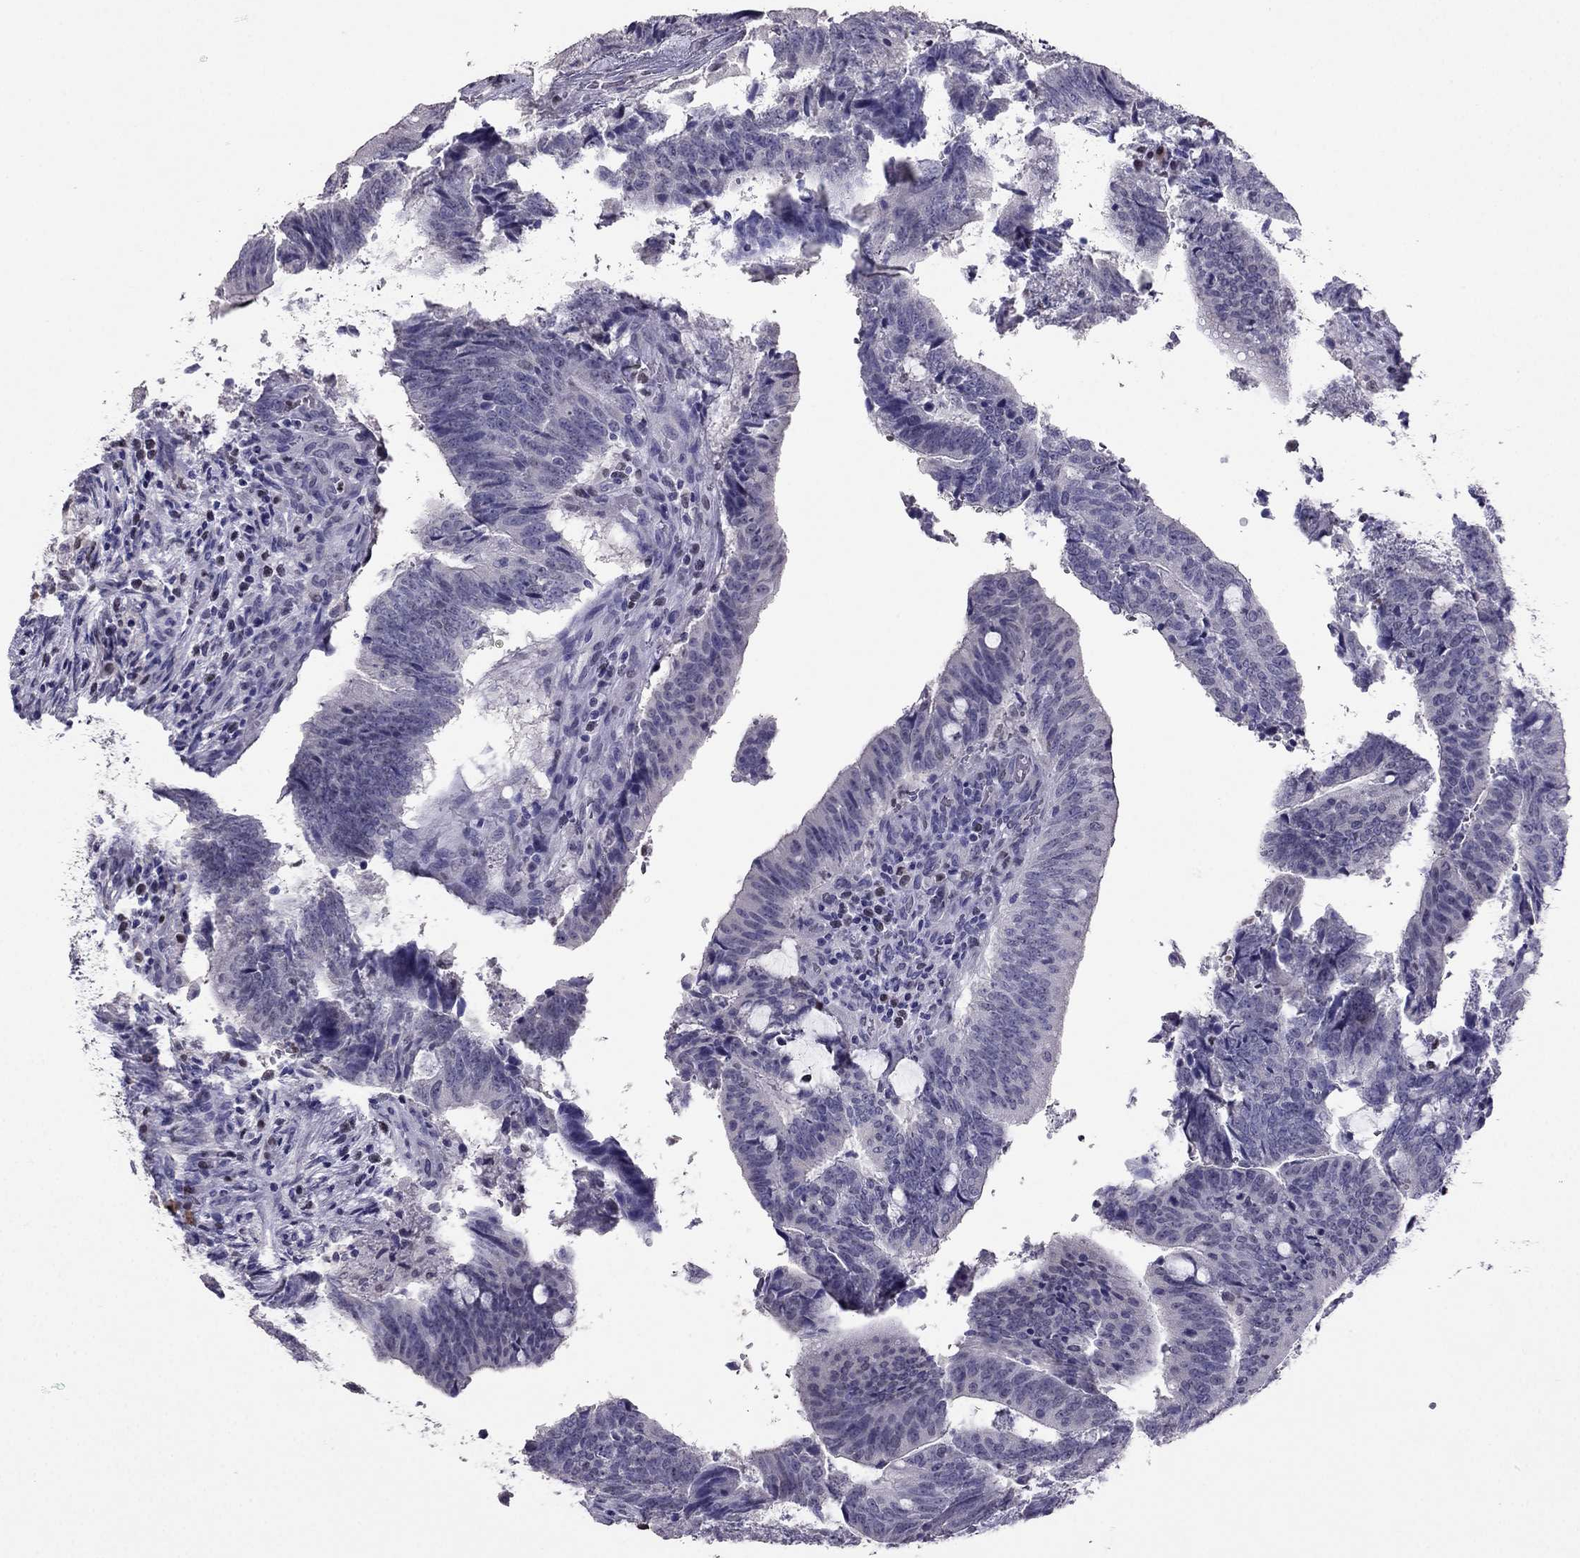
{"staining": {"intensity": "negative", "quantity": "none", "location": "none"}, "tissue": "colorectal cancer", "cell_type": "Tumor cells", "image_type": "cancer", "snomed": [{"axis": "morphology", "description": "Adenocarcinoma, NOS"}, {"axis": "topography", "description": "Colon"}], "caption": "High magnification brightfield microscopy of adenocarcinoma (colorectal) stained with DAB (brown) and counterstained with hematoxylin (blue): tumor cells show no significant staining.", "gene": "ARID3A", "patient": {"sex": "female", "age": 43}}